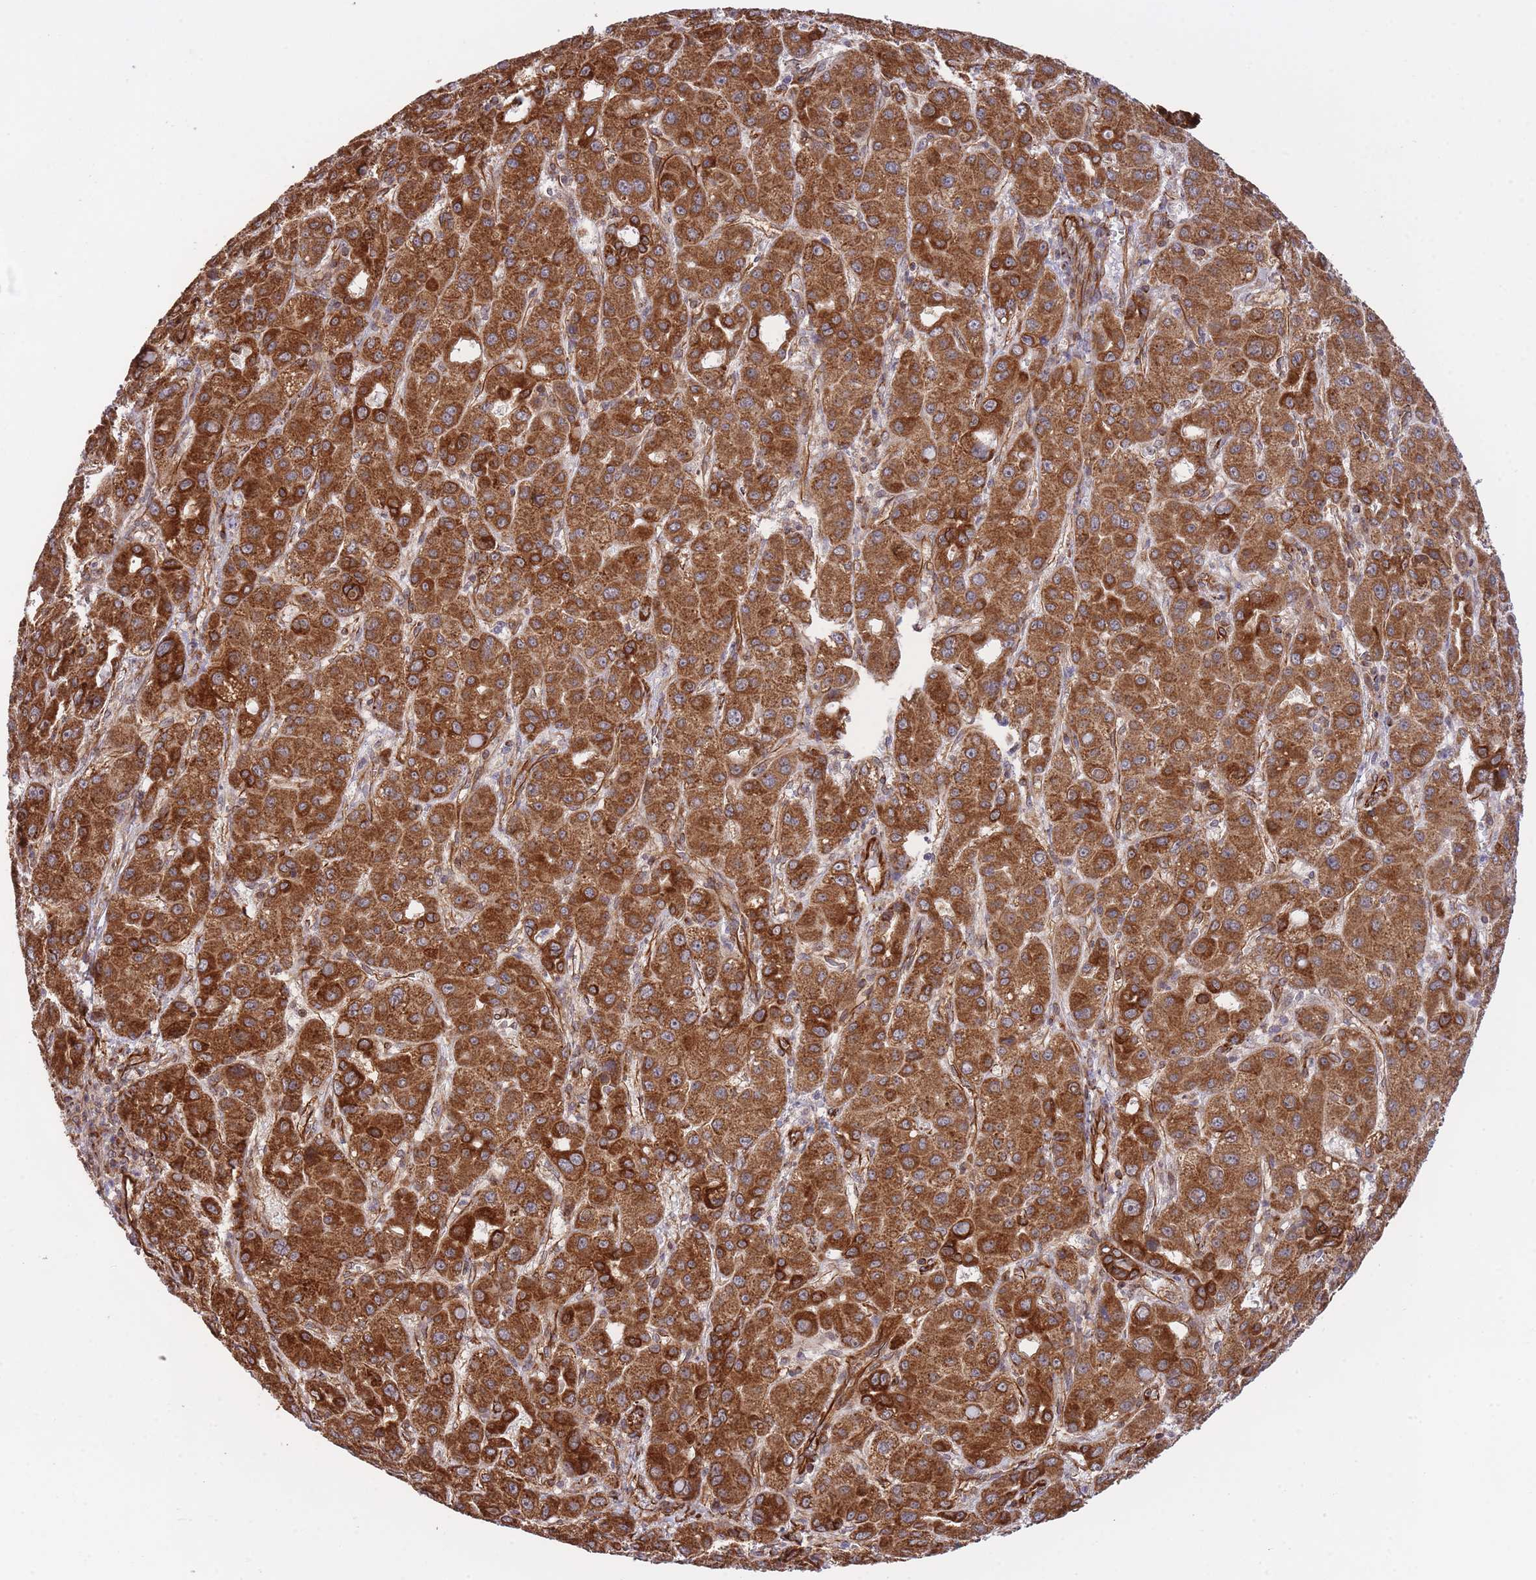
{"staining": {"intensity": "strong", "quantity": ">75%", "location": "cytoplasmic/membranous"}, "tissue": "liver cancer", "cell_type": "Tumor cells", "image_type": "cancer", "snomed": [{"axis": "morphology", "description": "Carcinoma, Hepatocellular, NOS"}, {"axis": "topography", "description": "Liver"}], "caption": "An image of human liver cancer (hepatocellular carcinoma) stained for a protein displays strong cytoplasmic/membranous brown staining in tumor cells. The staining is performed using DAB (3,3'-diaminobenzidine) brown chromogen to label protein expression. The nuclei are counter-stained blue using hematoxylin.", "gene": "EXOSC8", "patient": {"sex": "male", "age": 55}}